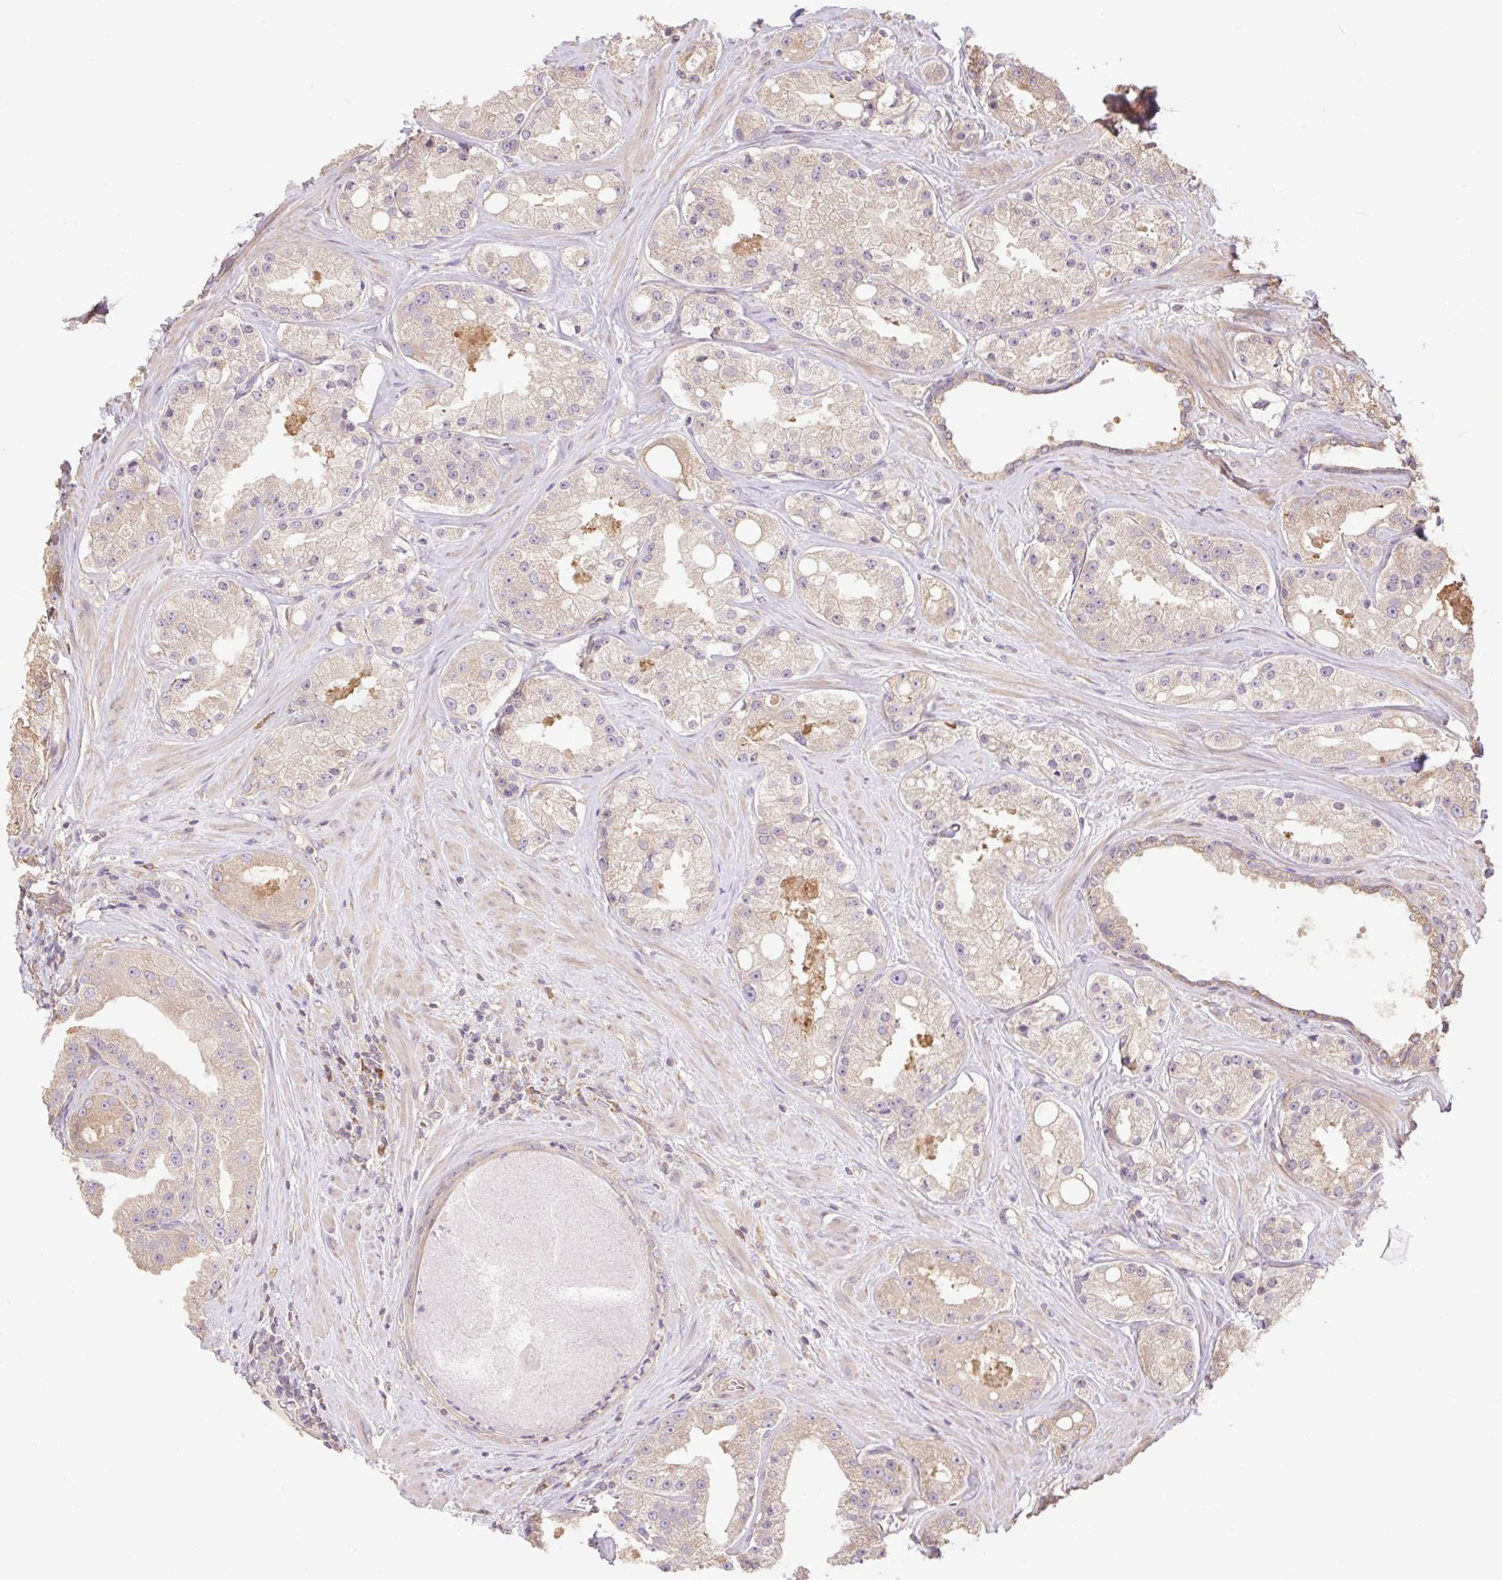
{"staining": {"intensity": "weak", "quantity": "<25%", "location": "cytoplasmic/membranous"}, "tissue": "prostate cancer", "cell_type": "Tumor cells", "image_type": "cancer", "snomed": [{"axis": "morphology", "description": "Adenocarcinoma, High grade"}, {"axis": "topography", "description": "Prostate"}], "caption": "The micrograph exhibits no significant staining in tumor cells of prostate high-grade adenocarcinoma.", "gene": "DESI1", "patient": {"sex": "male", "age": 66}}